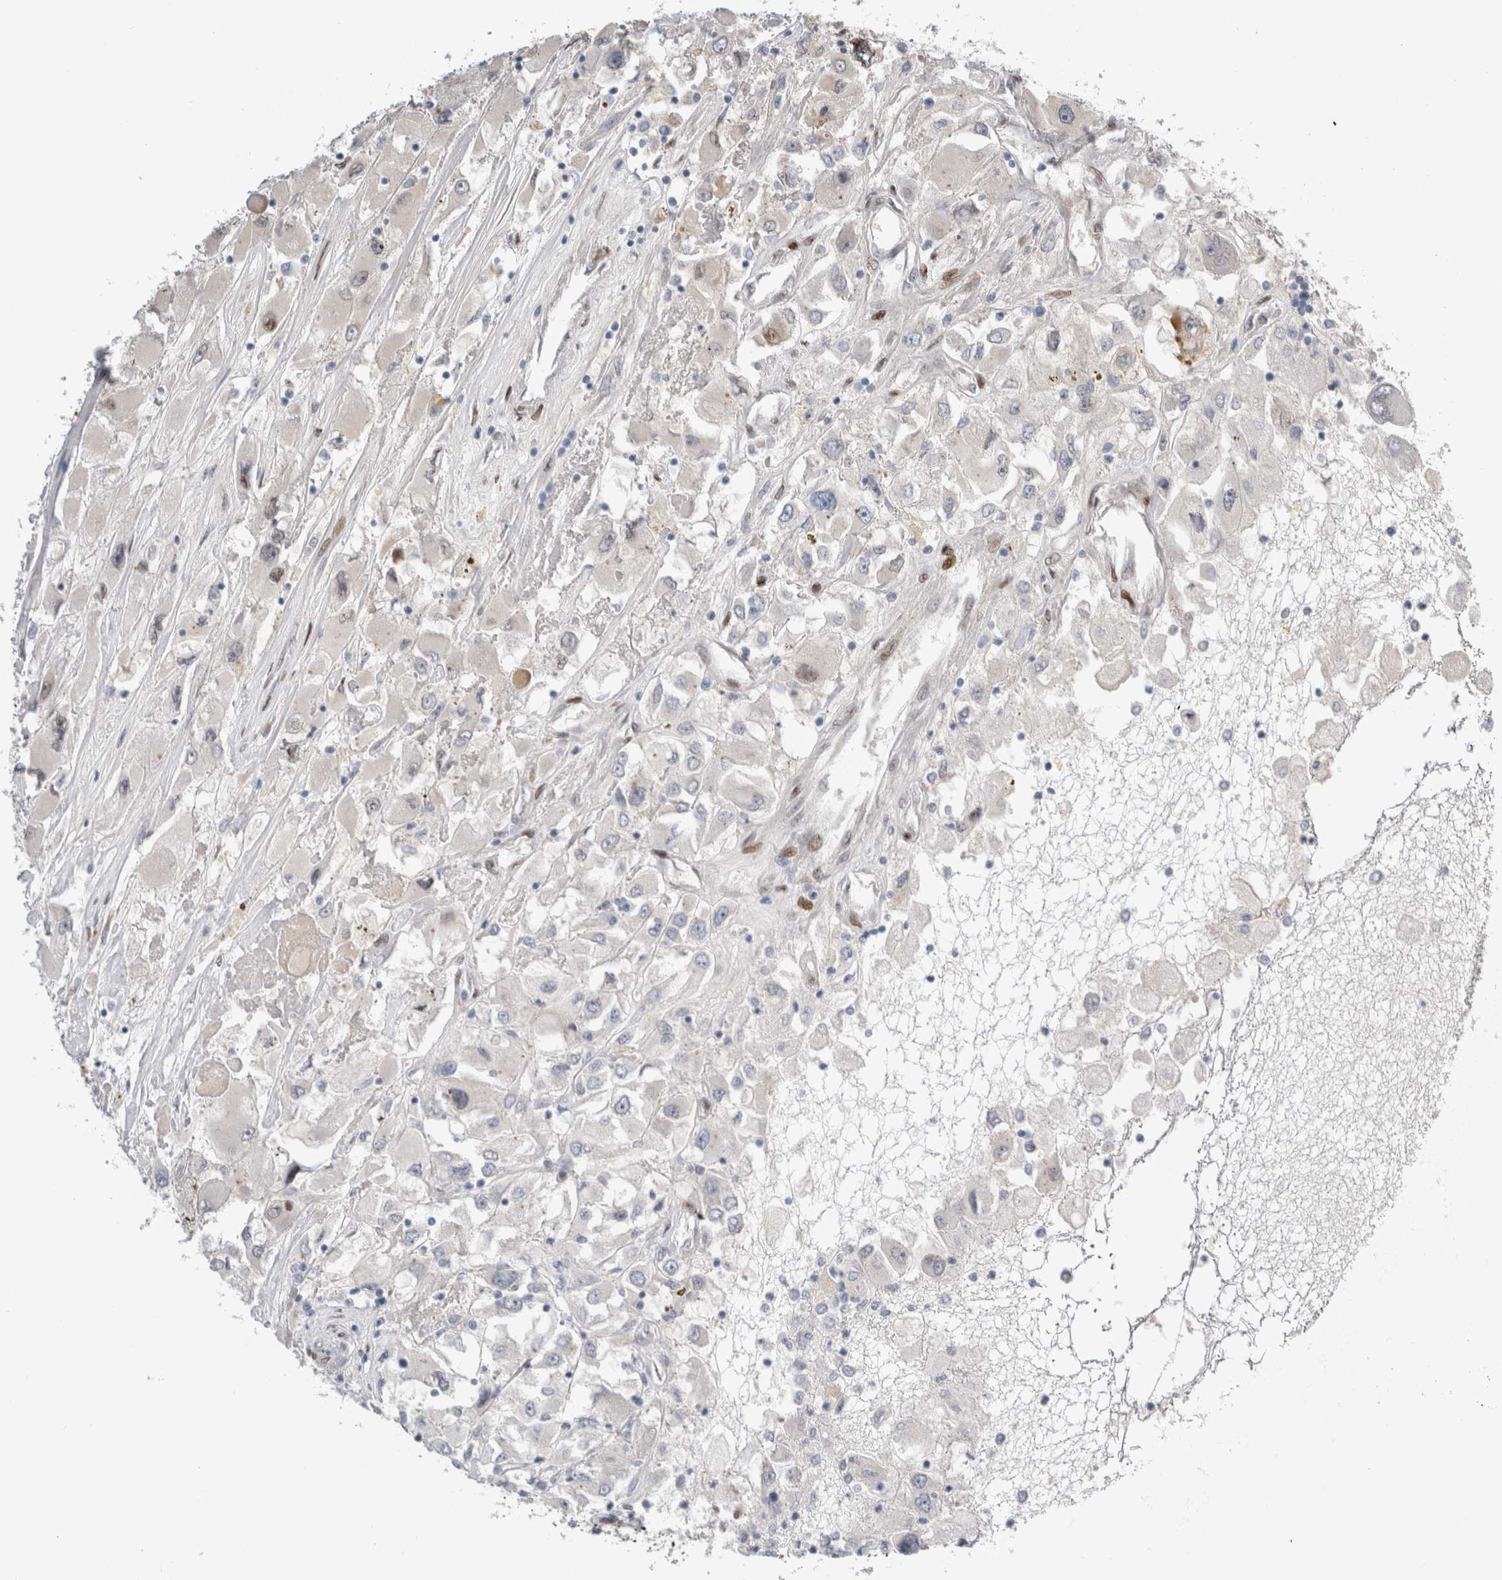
{"staining": {"intensity": "negative", "quantity": "none", "location": "none"}, "tissue": "renal cancer", "cell_type": "Tumor cells", "image_type": "cancer", "snomed": [{"axis": "morphology", "description": "Adenocarcinoma, NOS"}, {"axis": "topography", "description": "Kidney"}], "caption": "Human renal adenocarcinoma stained for a protein using IHC demonstrates no staining in tumor cells.", "gene": "DMTN", "patient": {"sex": "female", "age": 52}}